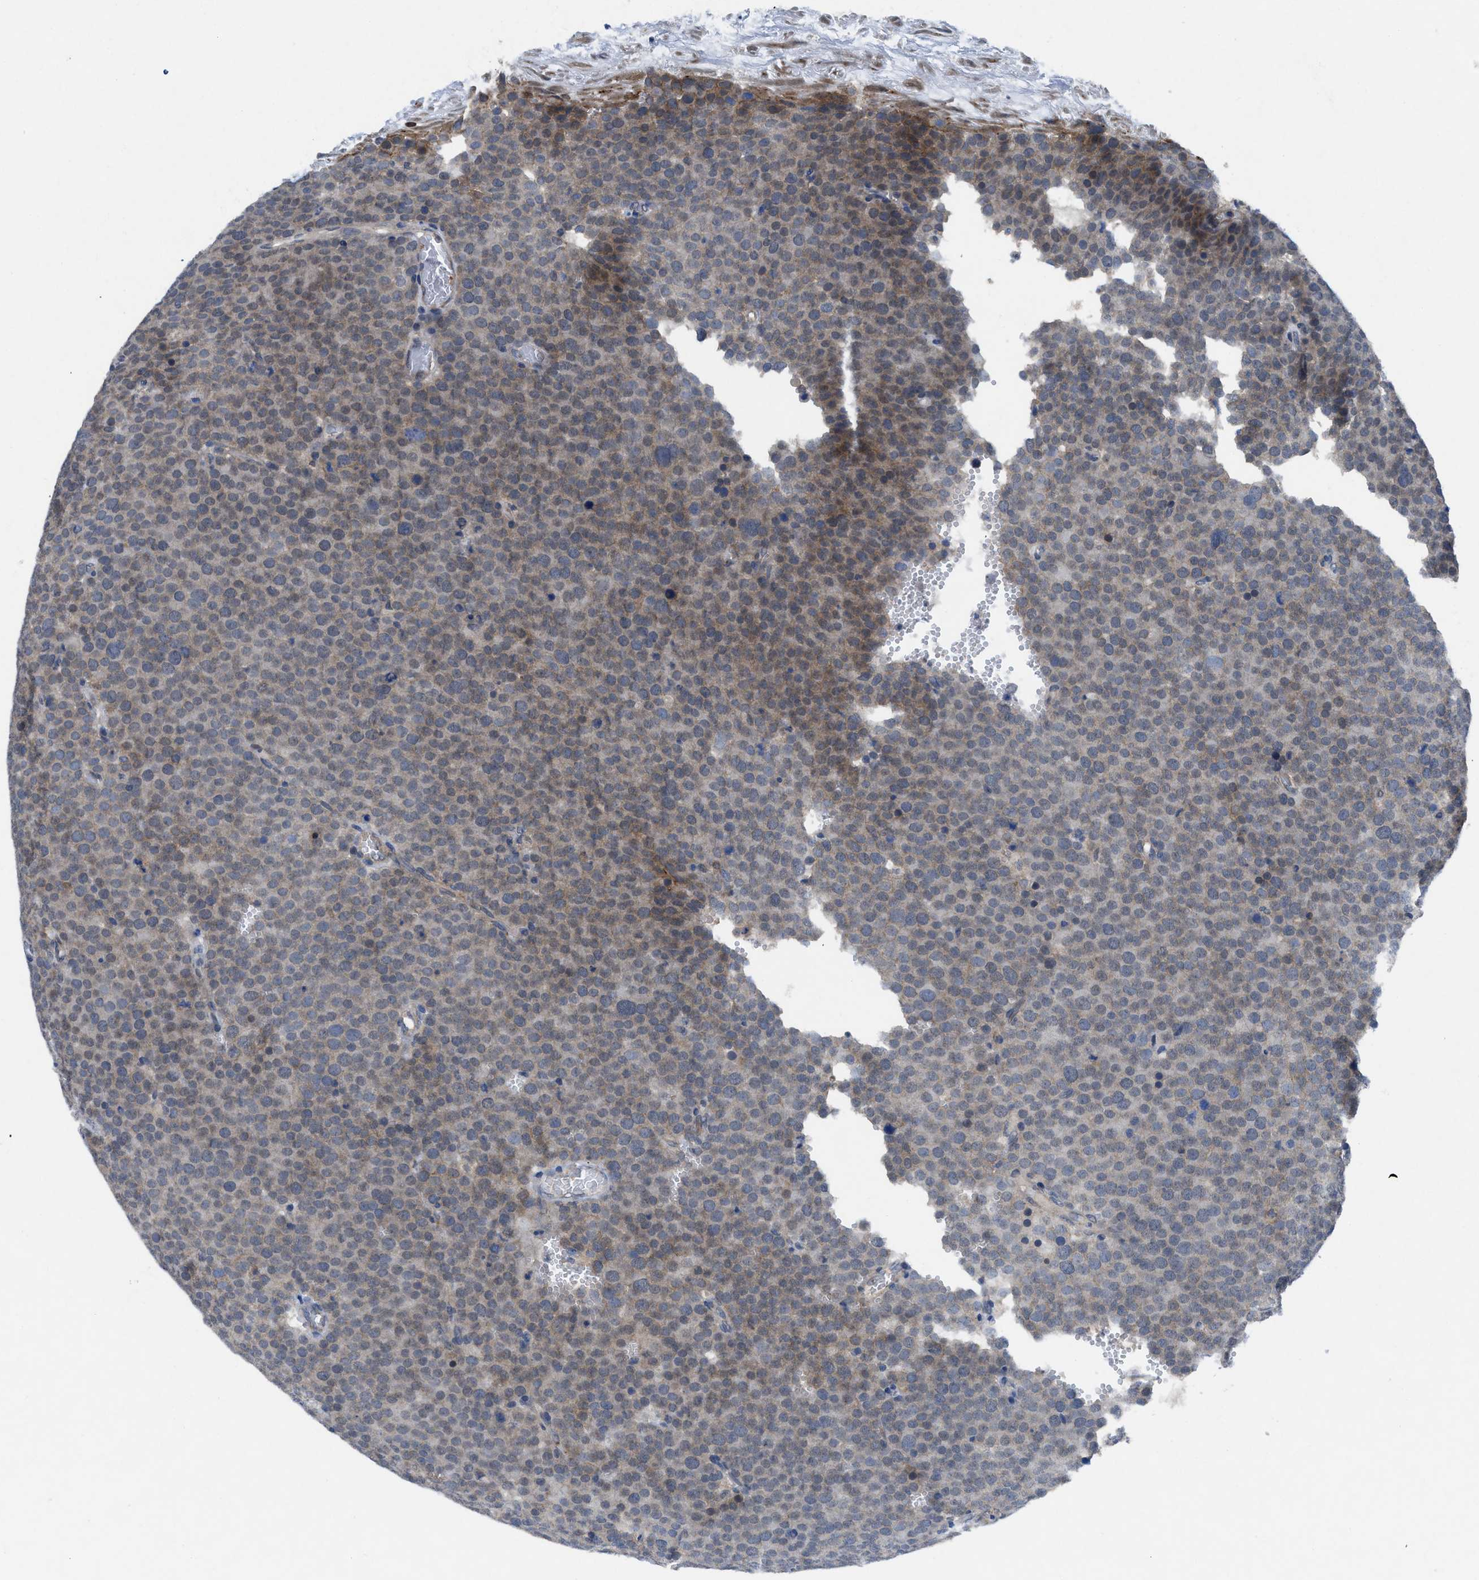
{"staining": {"intensity": "negative", "quantity": "none", "location": "none"}, "tissue": "testis cancer", "cell_type": "Tumor cells", "image_type": "cancer", "snomed": [{"axis": "morphology", "description": "Normal tissue, NOS"}, {"axis": "morphology", "description": "Seminoma, NOS"}, {"axis": "topography", "description": "Testis"}], "caption": "IHC histopathology image of neoplastic tissue: human testis seminoma stained with DAB (3,3'-diaminobenzidine) displays no significant protein staining in tumor cells.", "gene": "PANX1", "patient": {"sex": "male", "age": 71}}